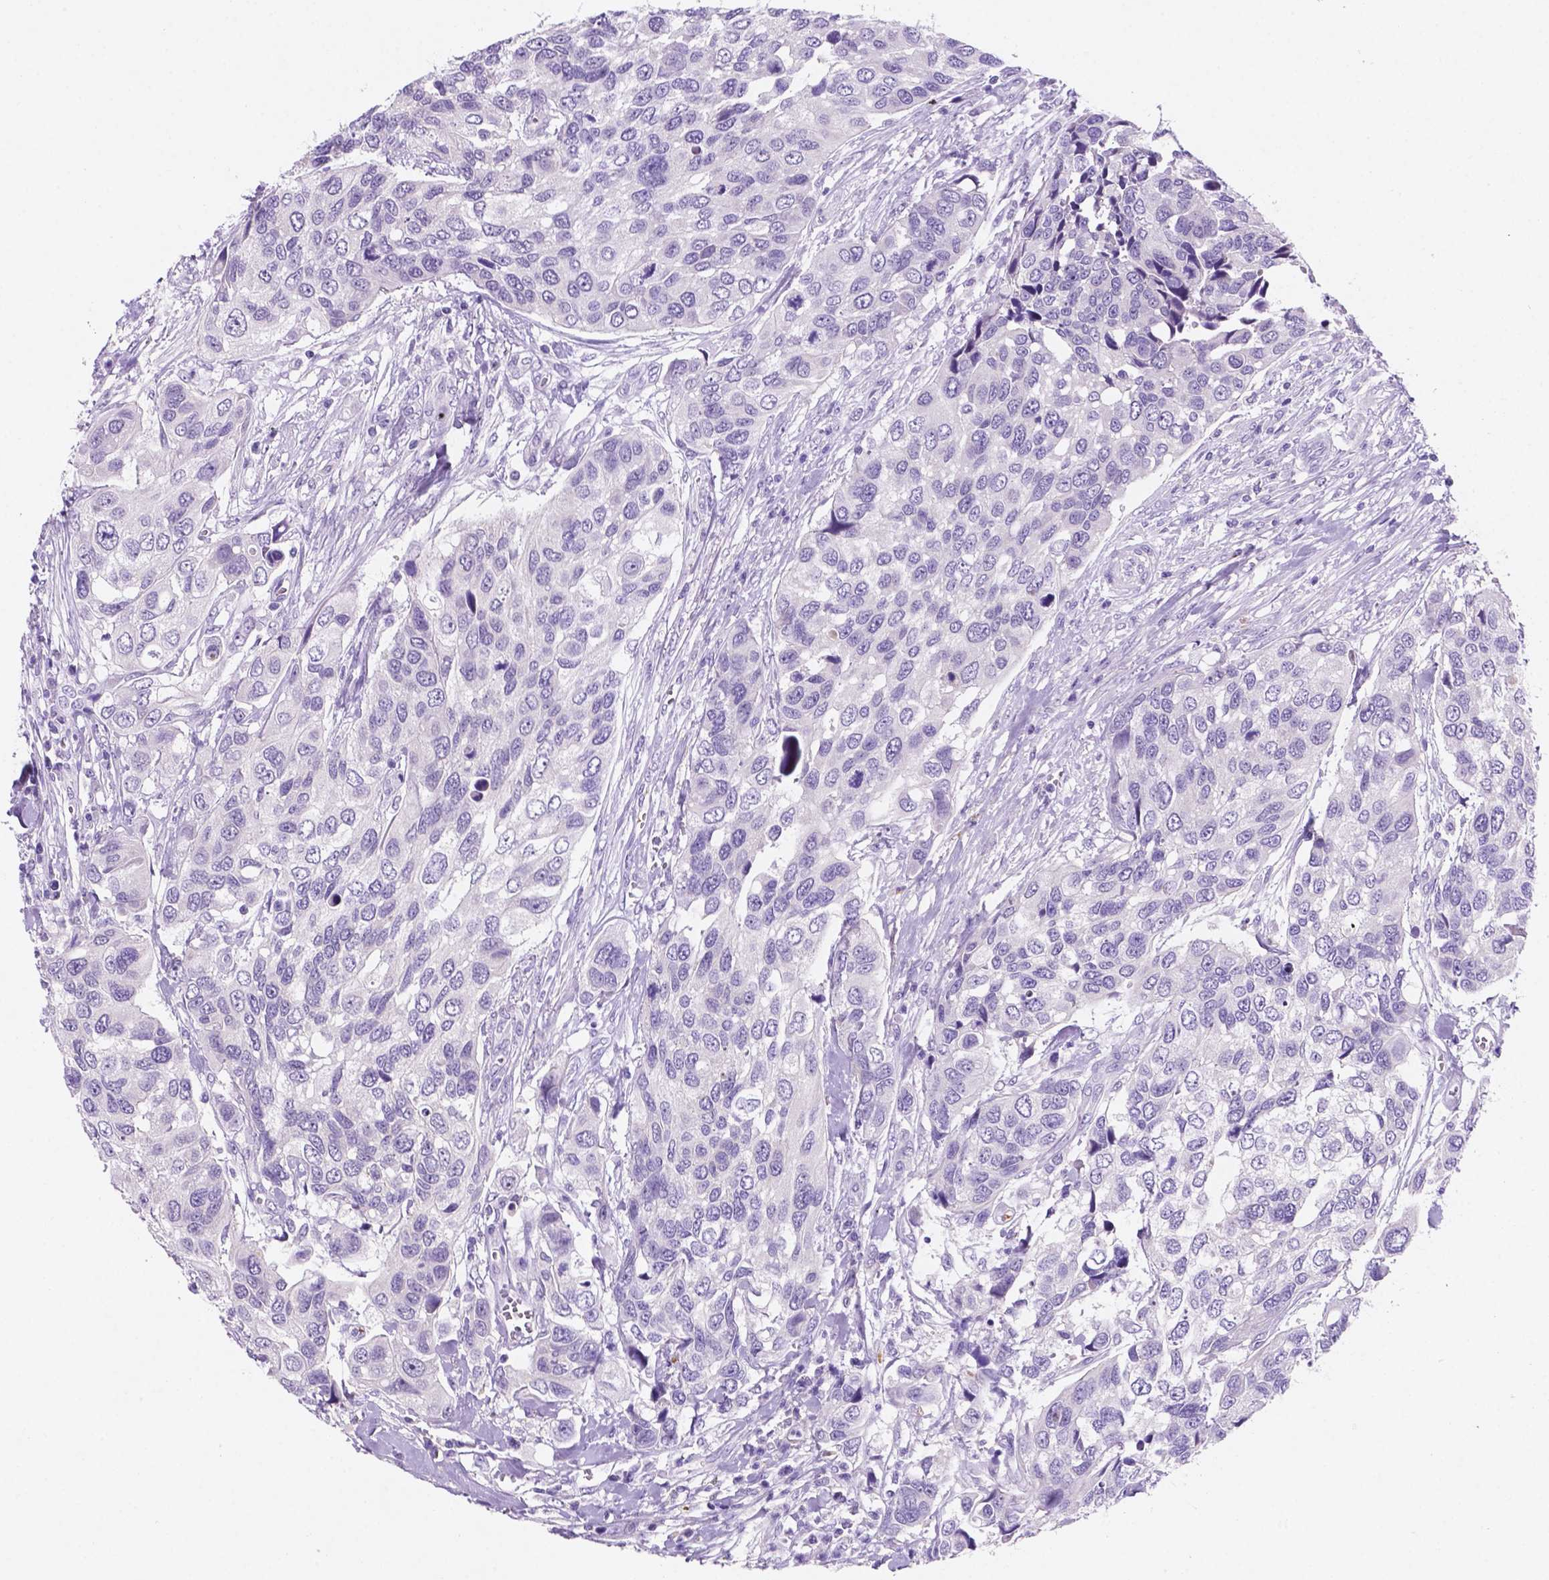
{"staining": {"intensity": "negative", "quantity": "none", "location": "none"}, "tissue": "urothelial cancer", "cell_type": "Tumor cells", "image_type": "cancer", "snomed": [{"axis": "morphology", "description": "Urothelial carcinoma, High grade"}, {"axis": "topography", "description": "Urinary bladder"}], "caption": "Immunohistochemistry (IHC) image of neoplastic tissue: urothelial cancer stained with DAB shows no significant protein expression in tumor cells.", "gene": "EBLN2", "patient": {"sex": "male", "age": 60}}